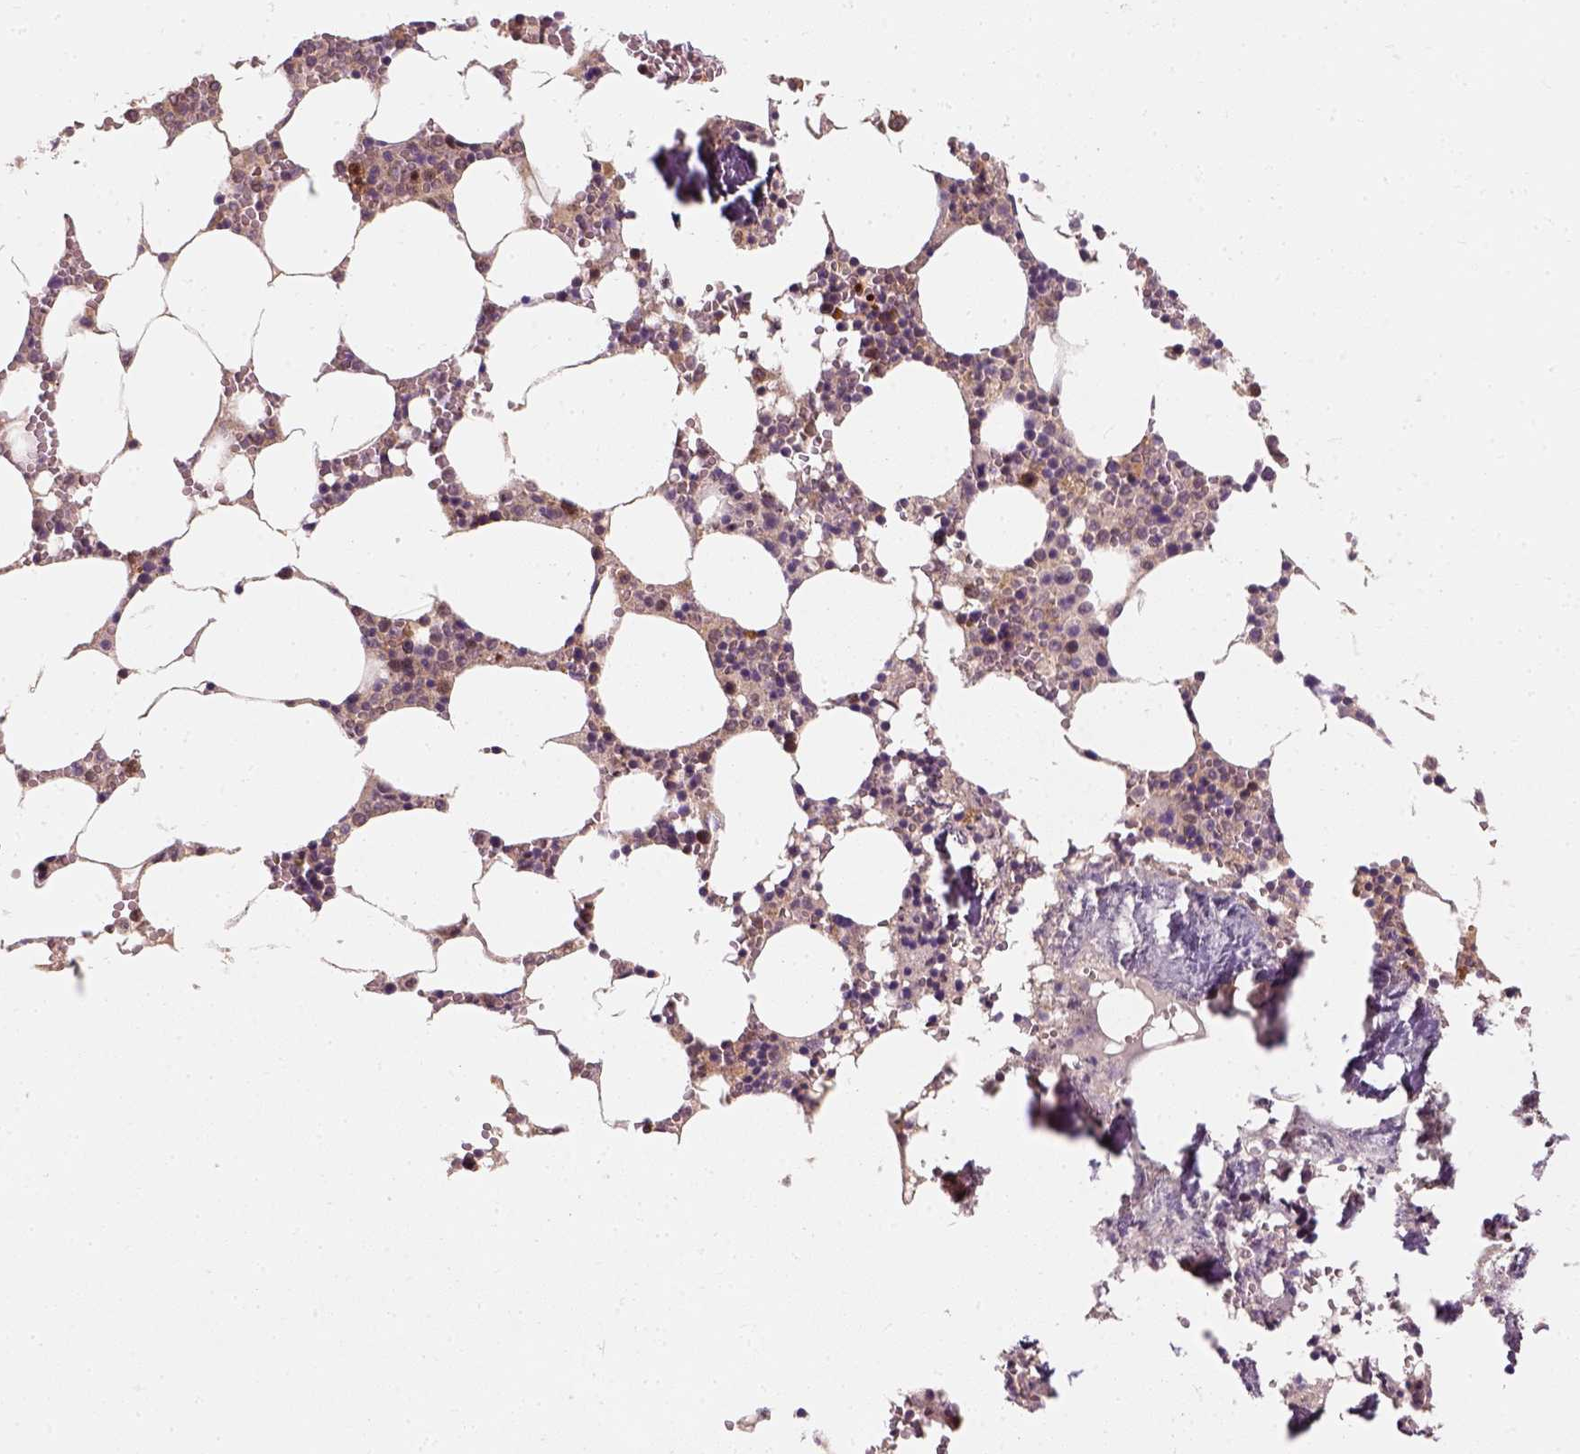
{"staining": {"intensity": "moderate", "quantity": "<25%", "location": "cytoplasmic/membranous,nuclear"}, "tissue": "bone marrow", "cell_type": "Hematopoietic cells", "image_type": "normal", "snomed": [{"axis": "morphology", "description": "Normal tissue, NOS"}, {"axis": "topography", "description": "Bone marrow"}], "caption": "Immunohistochemistry (IHC) of normal human bone marrow displays low levels of moderate cytoplasmic/membranous,nuclear staining in approximately <25% of hematopoietic cells. The staining was performed using DAB, with brown indicating positive protein expression. Nuclei are stained blue with hematoxylin.", "gene": "SQSTM1", "patient": {"sex": "female", "age": 64}}